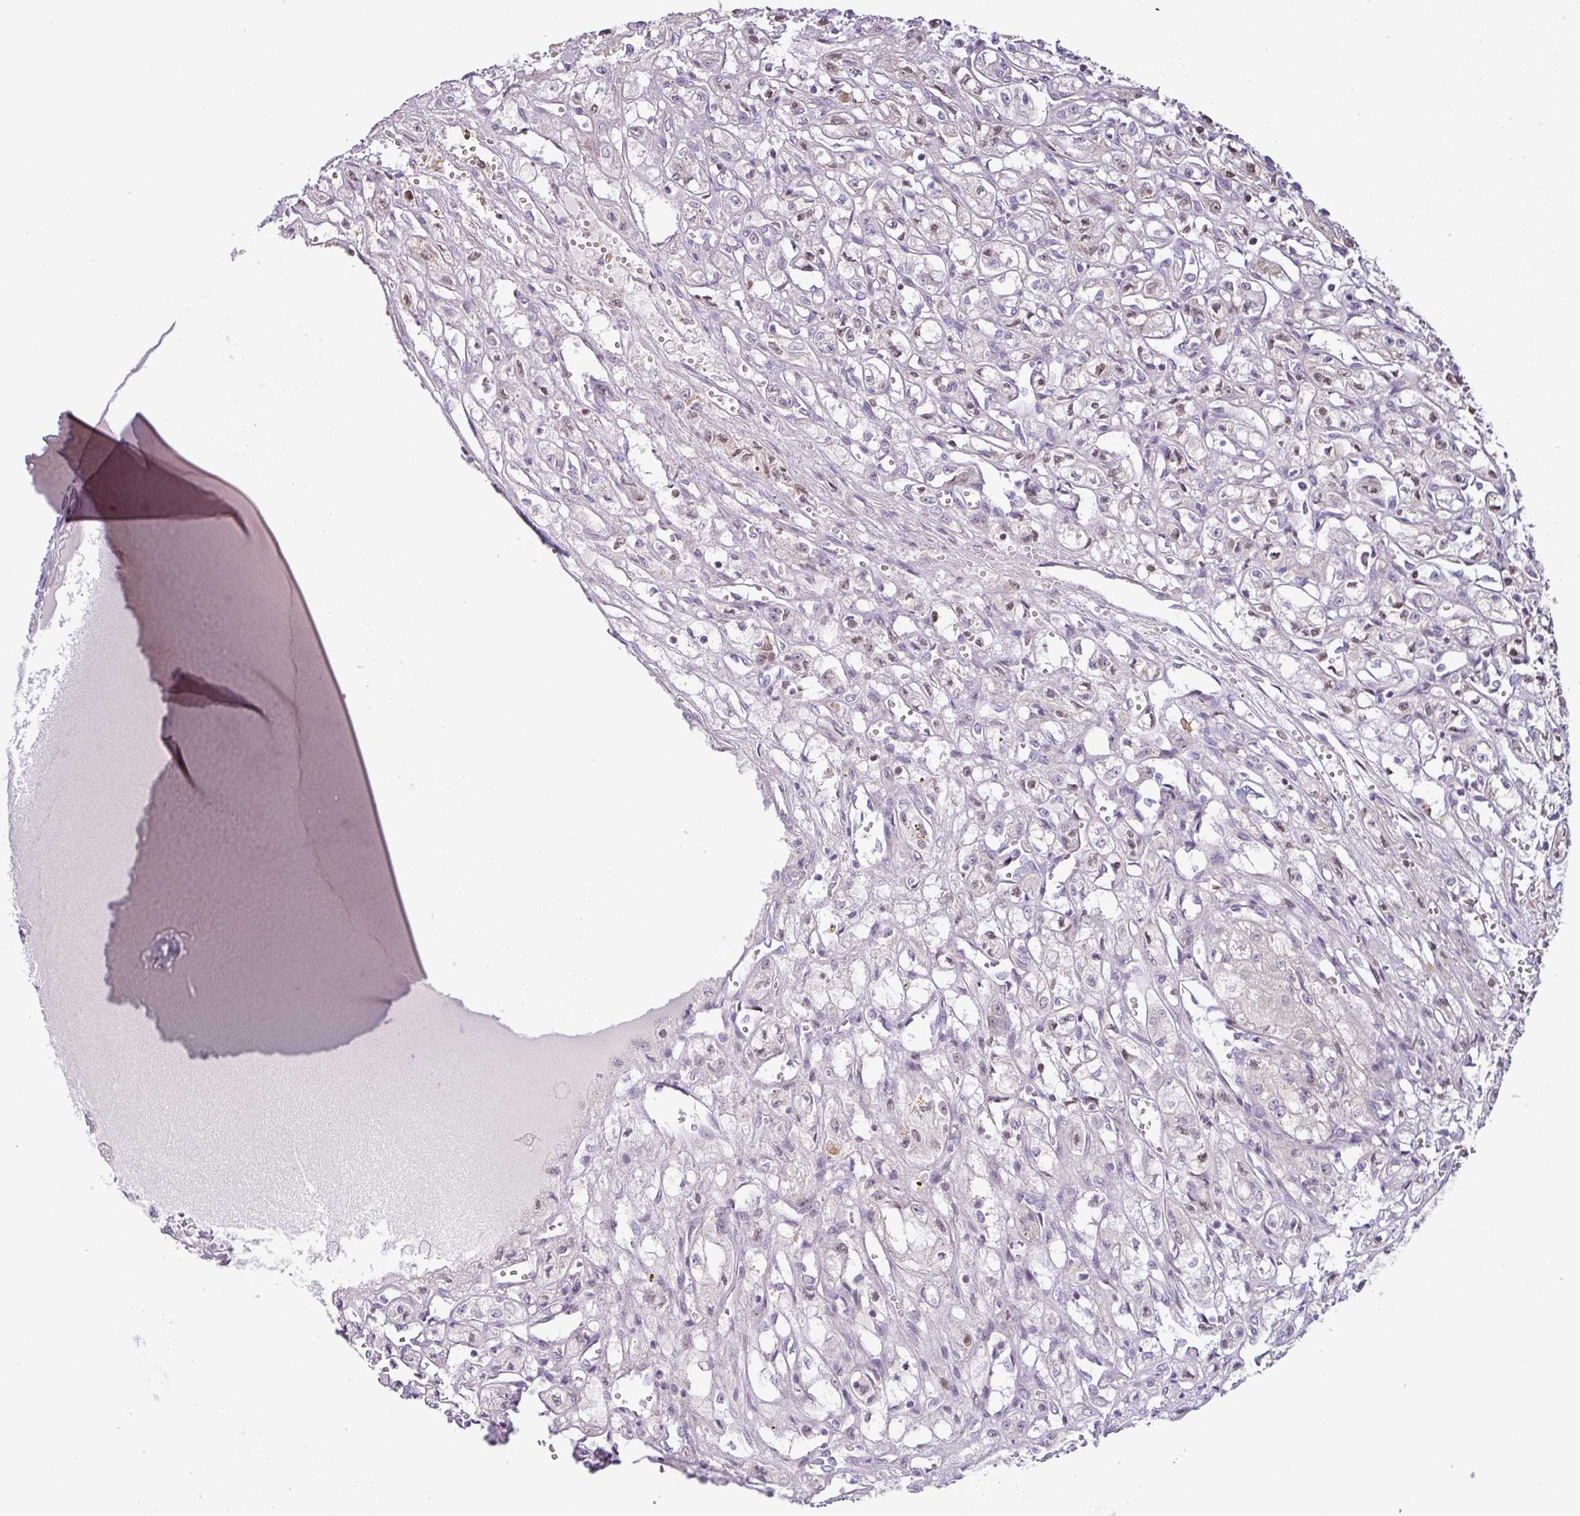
{"staining": {"intensity": "negative", "quantity": "none", "location": "none"}, "tissue": "renal cancer", "cell_type": "Tumor cells", "image_type": "cancer", "snomed": [{"axis": "morphology", "description": "Adenocarcinoma, NOS"}, {"axis": "topography", "description": "Kidney"}], "caption": "Tumor cells show no significant protein staining in renal adenocarcinoma. The staining is performed using DAB brown chromogen with nuclei counter-stained in using hematoxylin.", "gene": "PARP2", "patient": {"sex": "male", "age": 56}}